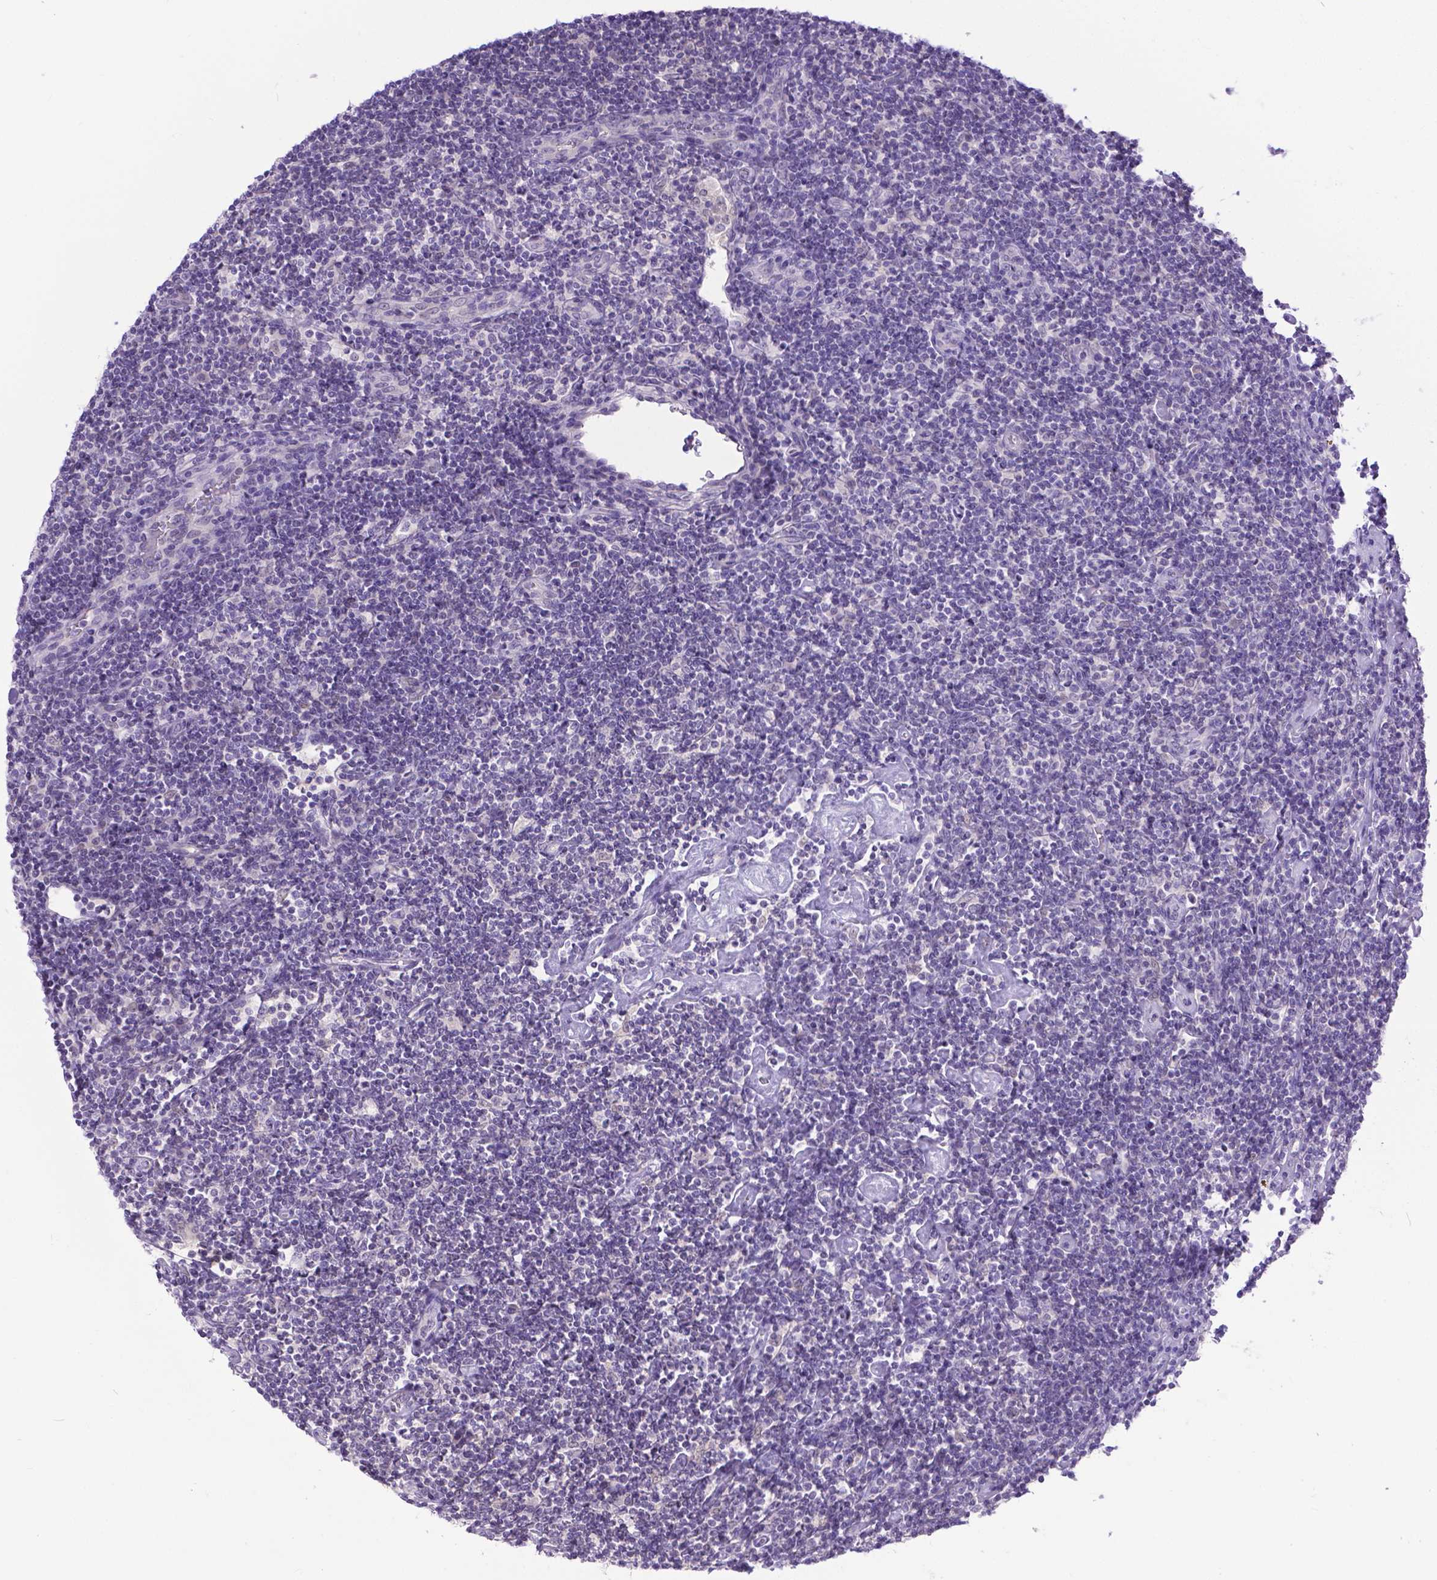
{"staining": {"intensity": "negative", "quantity": "none", "location": "none"}, "tissue": "lymphoma", "cell_type": "Tumor cells", "image_type": "cancer", "snomed": [{"axis": "morphology", "description": "Hodgkin's disease, NOS"}, {"axis": "topography", "description": "Lymph node"}], "caption": "High power microscopy image of an IHC histopathology image of Hodgkin's disease, revealing no significant positivity in tumor cells.", "gene": "TTLL6", "patient": {"sex": "male", "age": 40}}